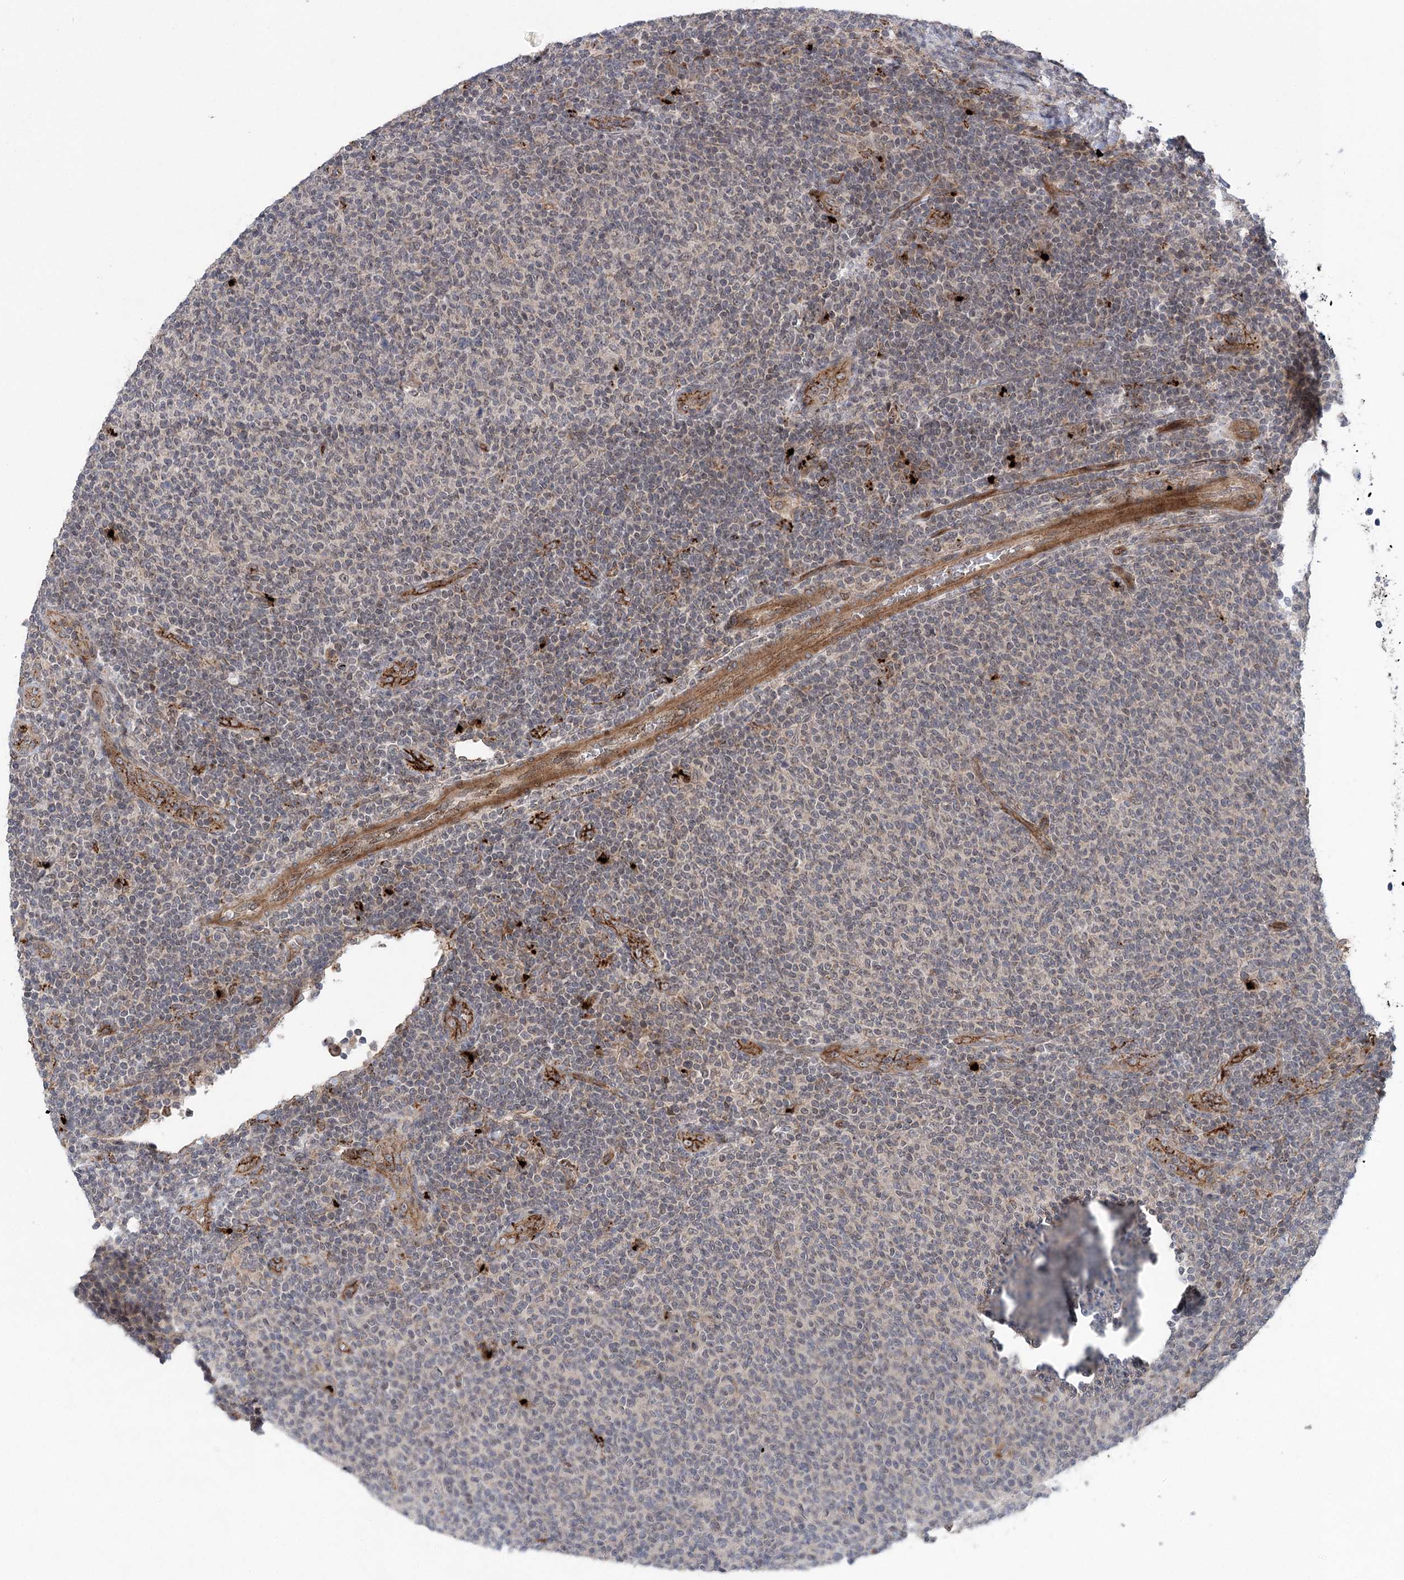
{"staining": {"intensity": "negative", "quantity": "none", "location": "none"}, "tissue": "lymphoma", "cell_type": "Tumor cells", "image_type": "cancer", "snomed": [{"axis": "morphology", "description": "Malignant lymphoma, non-Hodgkin's type, Low grade"}, {"axis": "topography", "description": "Lymph node"}], "caption": "There is no significant staining in tumor cells of low-grade malignant lymphoma, non-Hodgkin's type. (IHC, brightfield microscopy, high magnification).", "gene": "METTL24", "patient": {"sex": "male", "age": 66}}